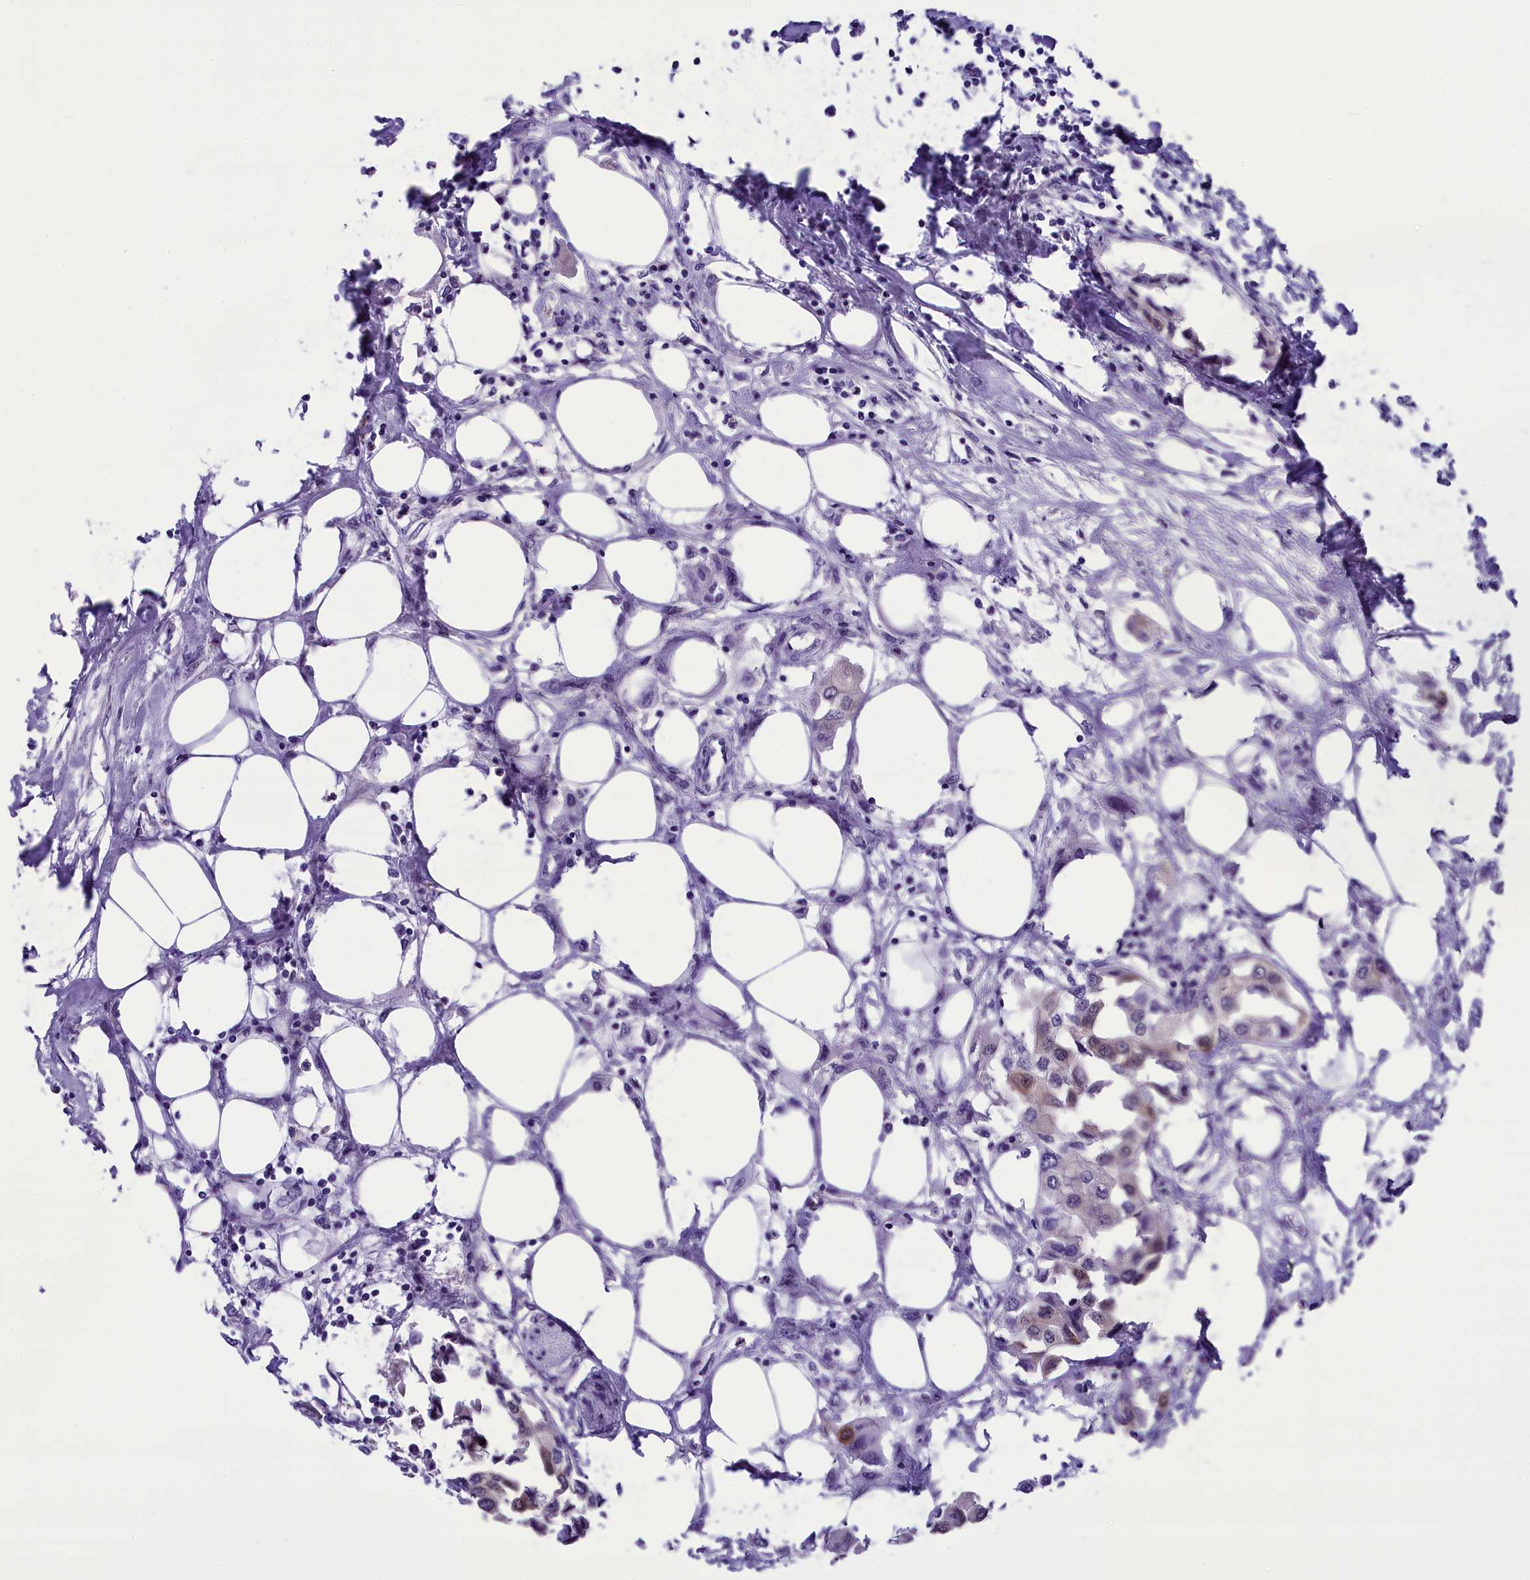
{"staining": {"intensity": "weak", "quantity": "<25%", "location": "nuclear"}, "tissue": "urothelial cancer", "cell_type": "Tumor cells", "image_type": "cancer", "snomed": [{"axis": "morphology", "description": "Urothelial carcinoma, High grade"}, {"axis": "topography", "description": "Urinary bladder"}], "caption": "Immunohistochemistry (IHC) of high-grade urothelial carcinoma demonstrates no positivity in tumor cells.", "gene": "PRR15", "patient": {"sex": "male", "age": 64}}